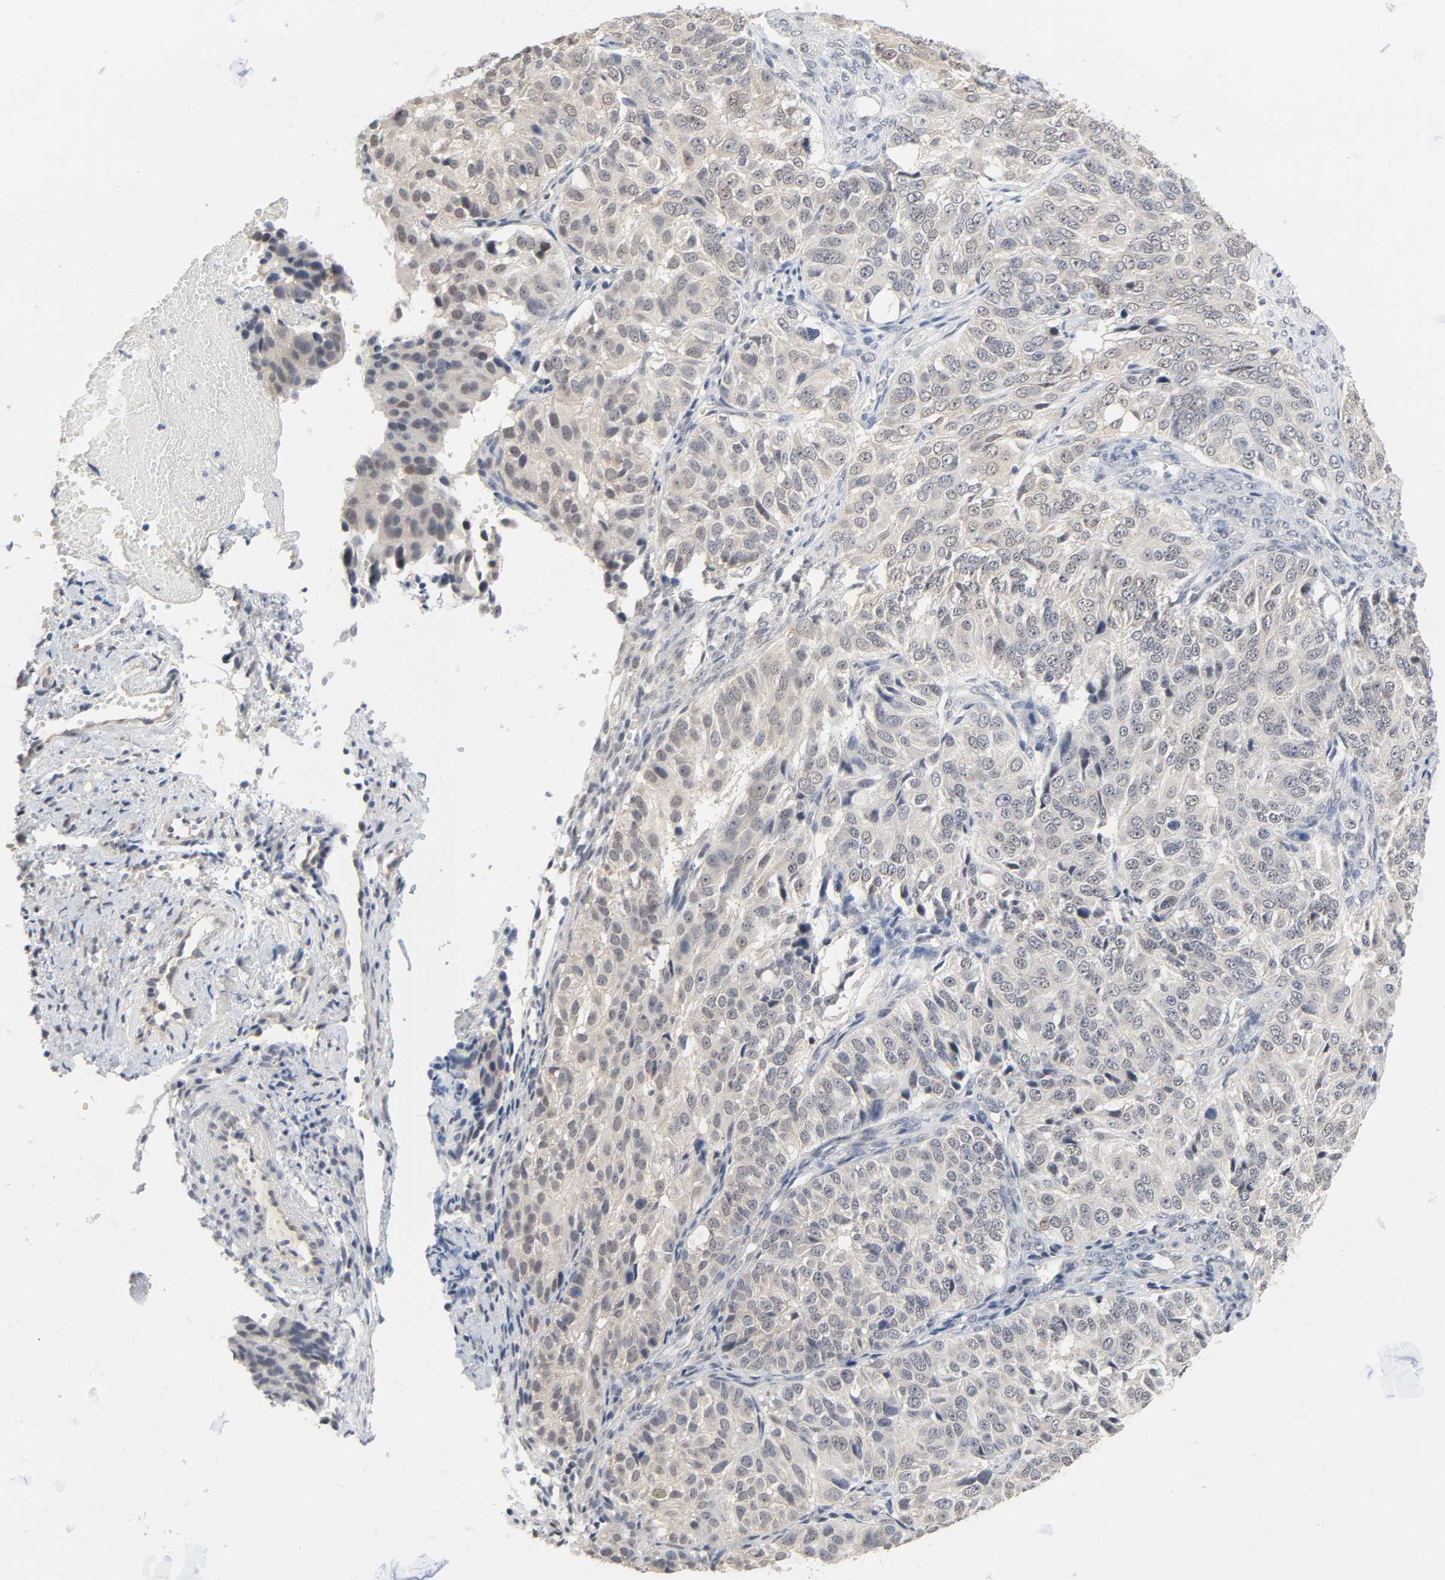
{"staining": {"intensity": "weak", "quantity": "25%-75%", "location": "cytoplasmic/membranous"}, "tissue": "ovarian cancer", "cell_type": "Tumor cells", "image_type": "cancer", "snomed": [{"axis": "morphology", "description": "Carcinoma, endometroid"}, {"axis": "topography", "description": "Ovary"}], "caption": "High-magnification brightfield microscopy of endometroid carcinoma (ovarian) stained with DAB (3,3'-diaminobenzidine) (brown) and counterstained with hematoxylin (blue). tumor cells exhibit weak cytoplasmic/membranous expression is present in about25%-75% of cells.", "gene": "ACSS2", "patient": {"sex": "female", "age": 51}}